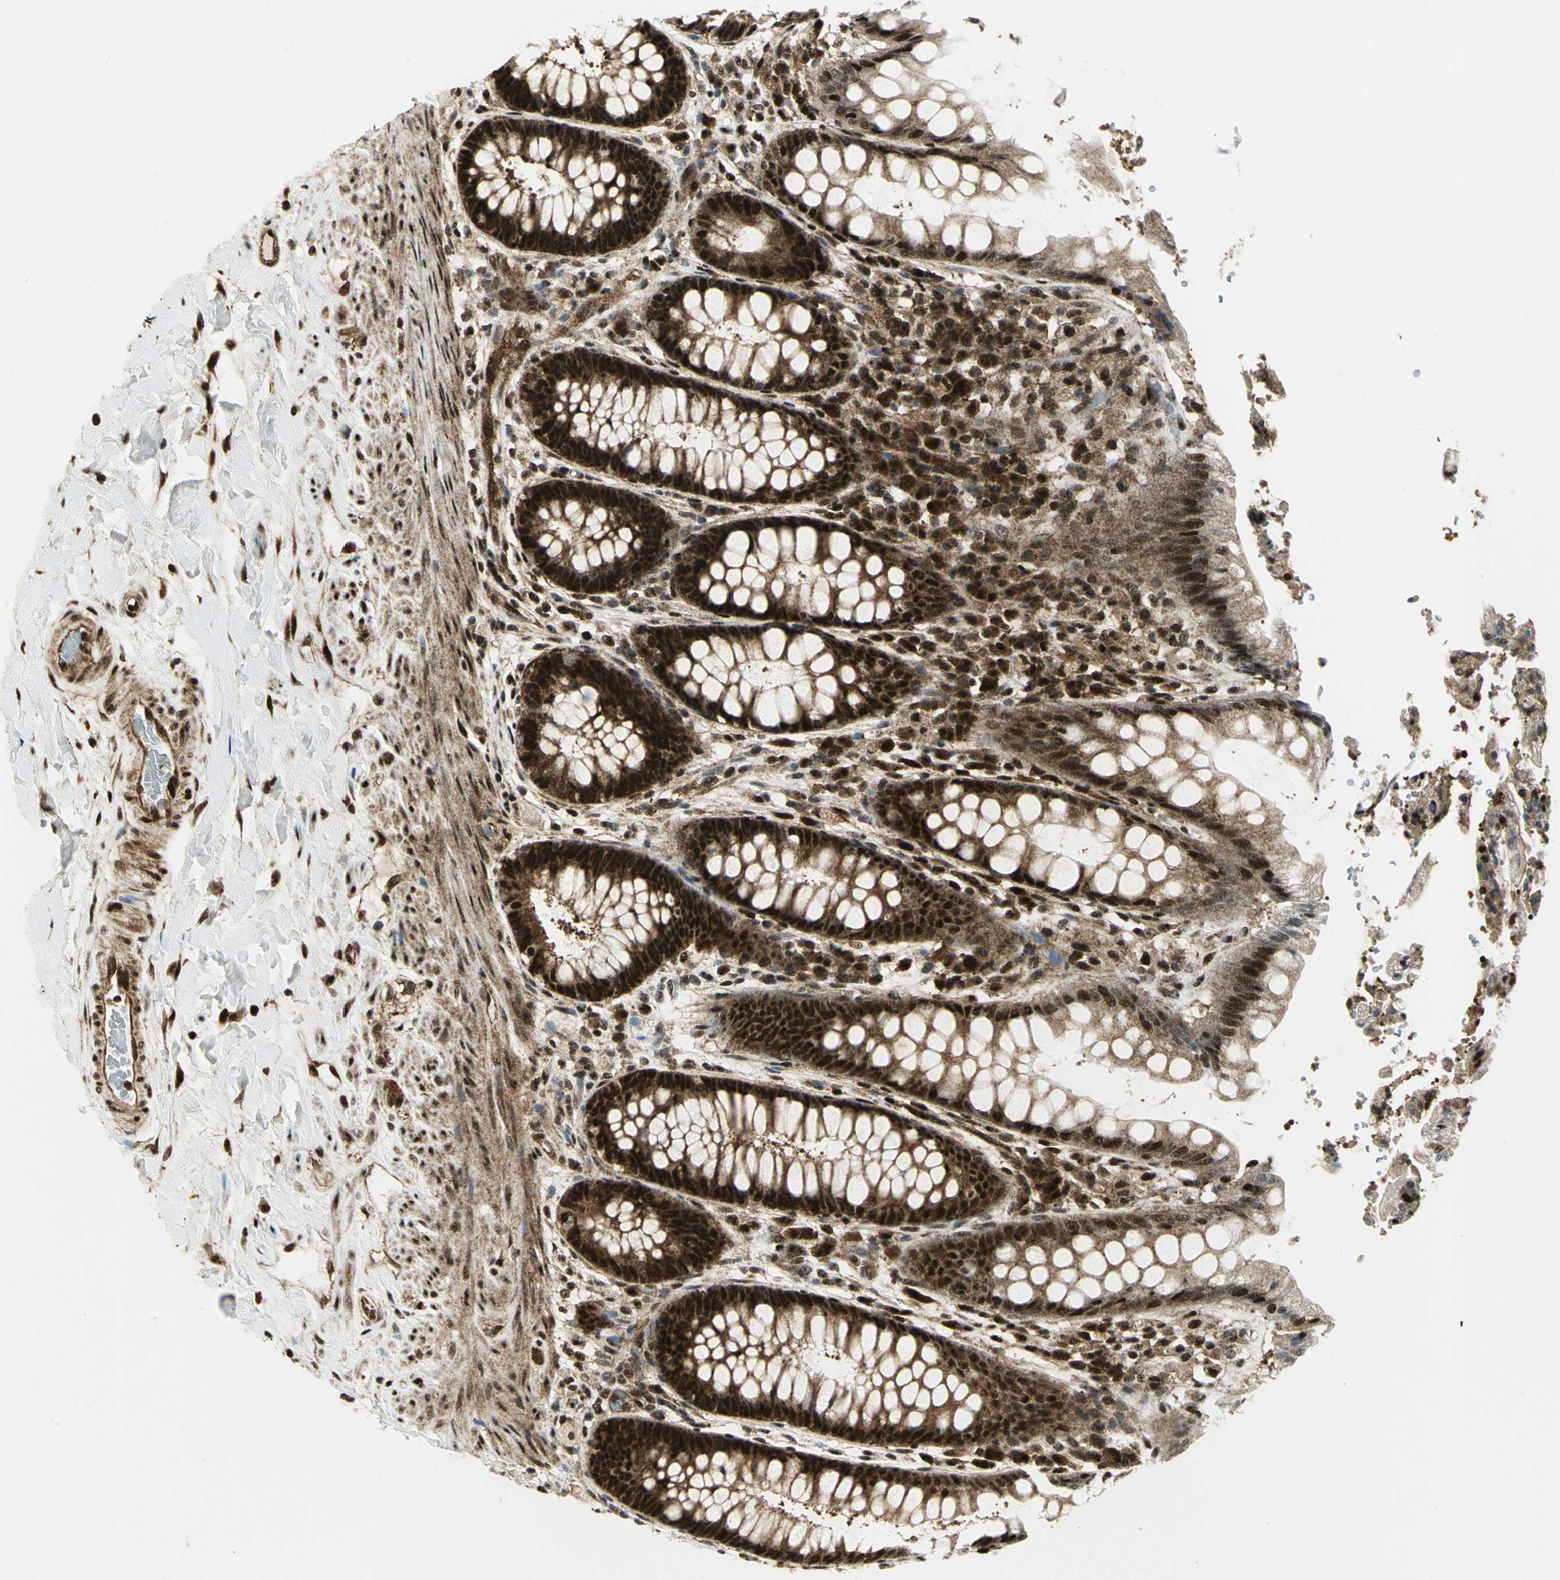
{"staining": {"intensity": "strong", "quantity": ">75%", "location": "cytoplasmic/membranous,nuclear"}, "tissue": "rectum", "cell_type": "Glandular cells", "image_type": "normal", "snomed": [{"axis": "morphology", "description": "Normal tissue, NOS"}, {"axis": "topography", "description": "Rectum"}], "caption": "Immunohistochemistry histopathology image of unremarkable human rectum stained for a protein (brown), which demonstrates high levels of strong cytoplasmic/membranous,nuclear expression in about >75% of glandular cells.", "gene": "COPS5", "patient": {"sex": "female", "age": 46}}